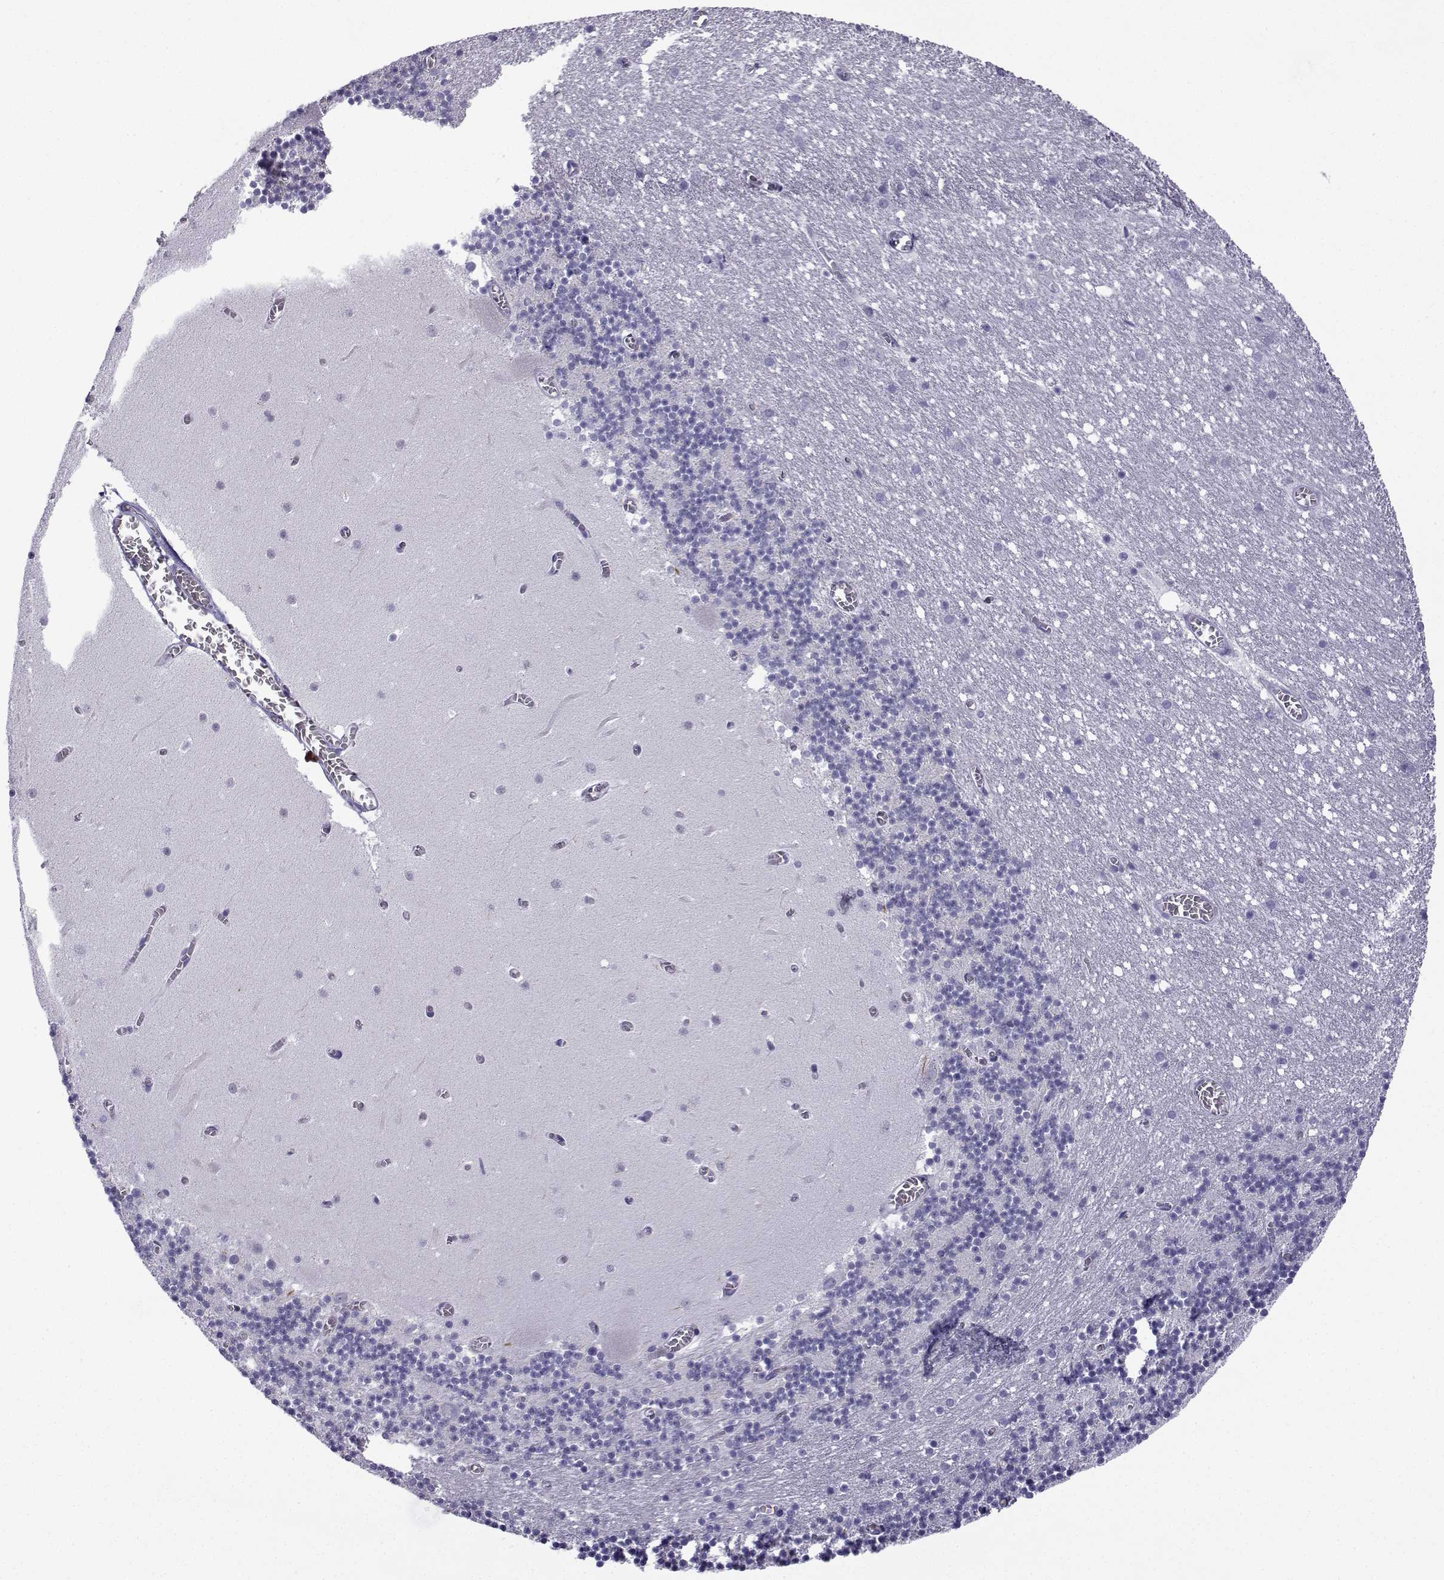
{"staining": {"intensity": "negative", "quantity": "none", "location": "none"}, "tissue": "cerebellum", "cell_type": "Cells in granular layer", "image_type": "normal", "snomed": [{"axis": "morphology", "description": "Normal tissue, NOS"}, {"axis": "topography", "description": "Cerebellum"}], "caption": "Human cerebellum stained for a protein using immunohistochemistry shows no staining in cells in granular layer.", "gene": "TRIM46", "patient": {"sex": "female", "age": 28}}